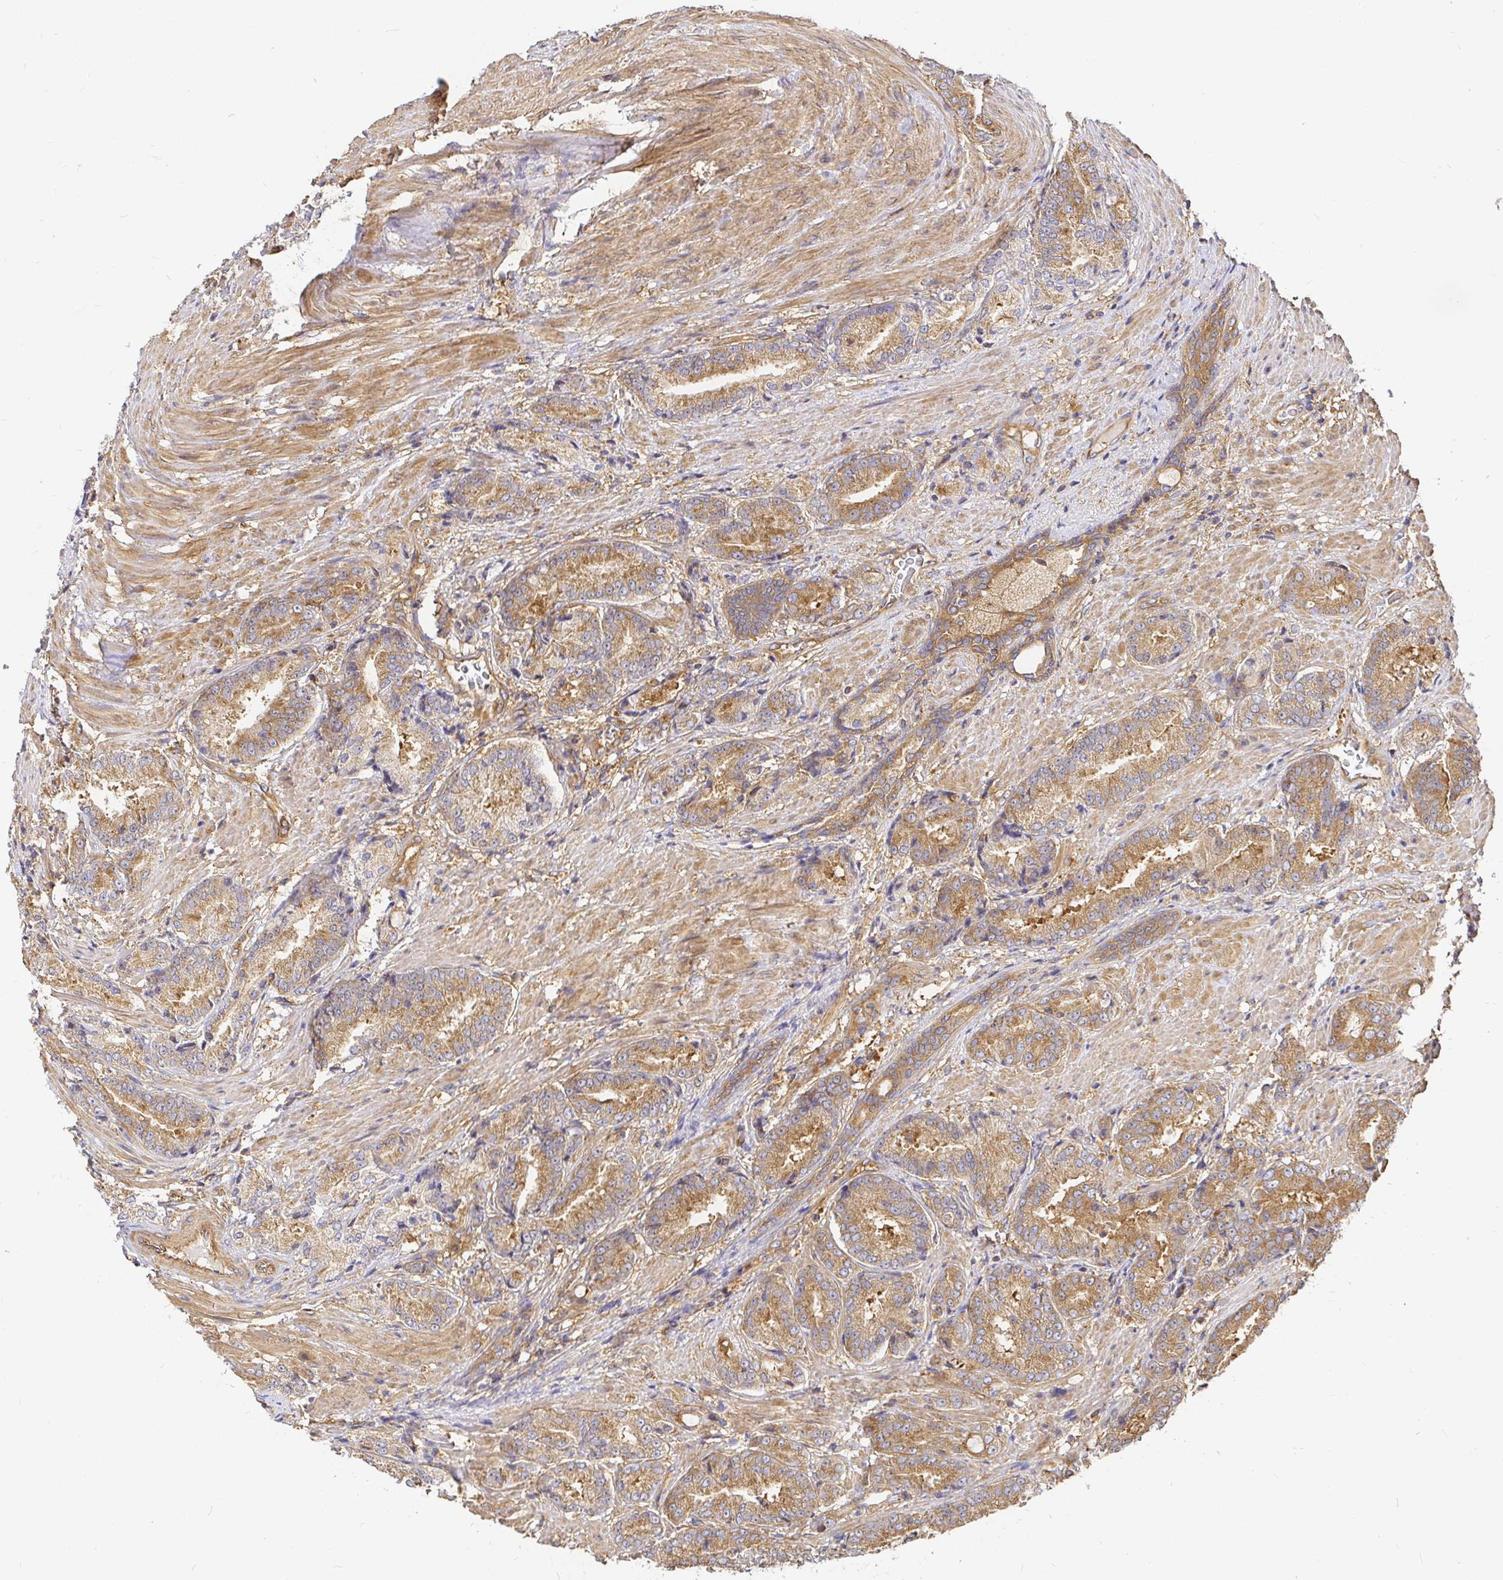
{"staining": {"intensity": "moderate", "quantity": "25%-75%", "location": "cytoplasmic/membranous"}, "tissue": "prostate cancer", "cell_type": "Tumor cells", "image_type": "cancer", "snomed": [{"axis": "morphology", "description": "Adenocarcinoma, High grade"}, {"axis": "topography", "description": "Prostate and seminal vesicle, NOS"}], "caption": "High-power microscopy captured an immunohistochemistry (IHC) micrograph of prostate cancer, revealing moderate cytoplasmic/membranous expression in about 25%-75% of tumor cells. The staining is performed using DAB brown chromogen to label protein expression. The nuclei are counter-stained blue using hematoxylin.", "gene": "KIF5B", "patient": {"sex": "male", "age": 61}}